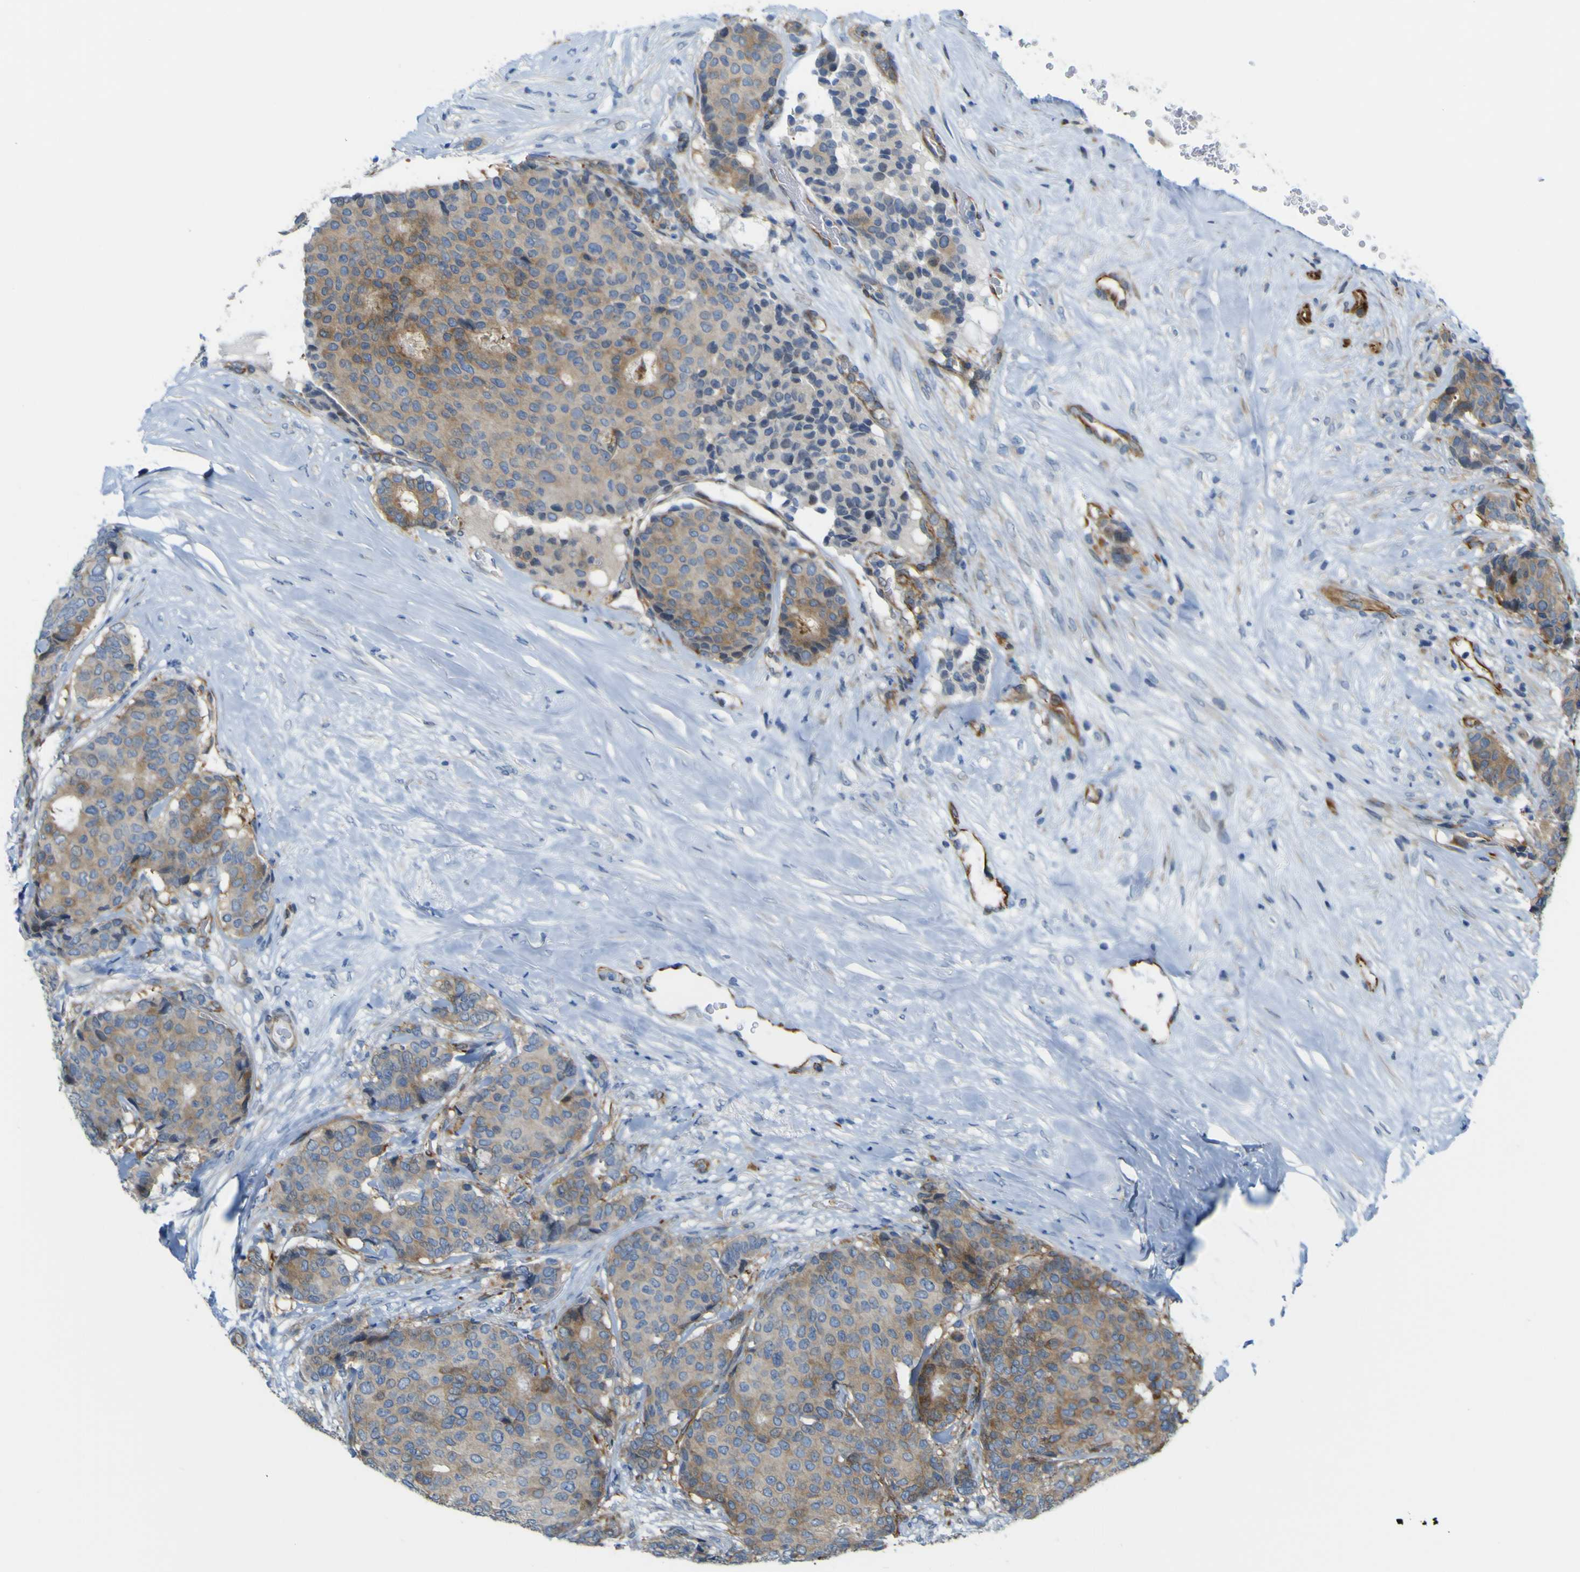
{"staining": {"intensity": "moderate", "quantity": ">75%", "location": "cytoplasmic/membranous"}, "tissue": "breast cancer", "cell_type": "Tumor cells", "image_type": "cancer", "snomed": [{"axis": "morphology", "description": "Duct carcinoma"}, {"axis": "topography", "description": "Breast"}], "caption": "A micrograph of human breast cancer (infiltrating ductal carcinoma) stained for a protein displays moderate cytoplasmic/membranous brown staining in tumor cells.", "gene": "JPH1", "patient": {"sex": "female", "age": 75}}